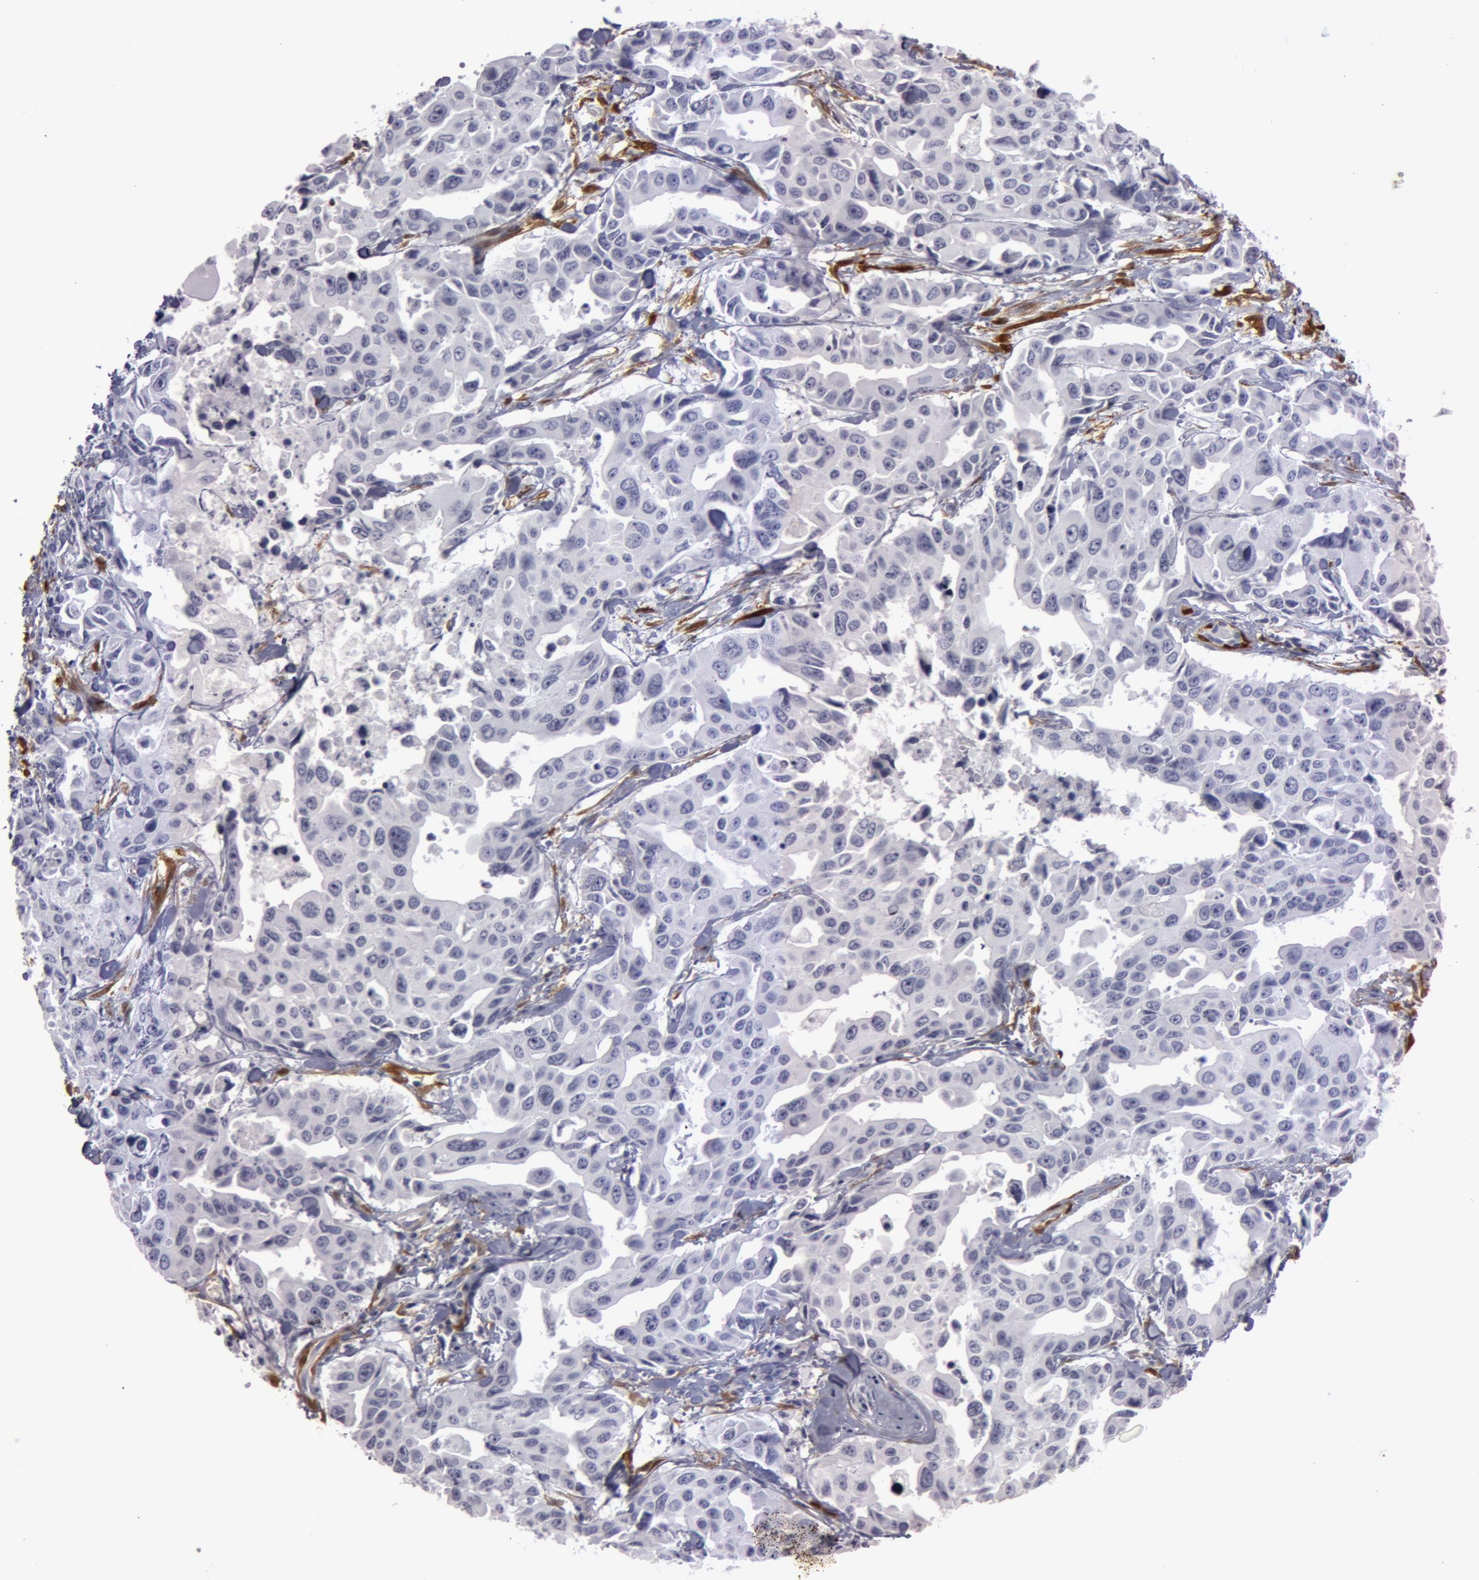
{"staining": {"intensity": "negative", "quantity": "none", "location": "none"}, "tissue": "lung cancer", "cell_type": "Tumor cells", "image_type": "cancer", "snomed": [{"axis": "morphology", "description": "Adenocarcinoma, NOS"}, {"axis": "topography", "description": "Lung"}], "caption": "Immunohistochemical staining of human lung adenocarcinoma shows no significant expression in tumor cells. (Brightfield microscopy of DAB IHC at high magnification).", "gene": "TAGLN", "patient": {"sex": "male", "age": 64}}